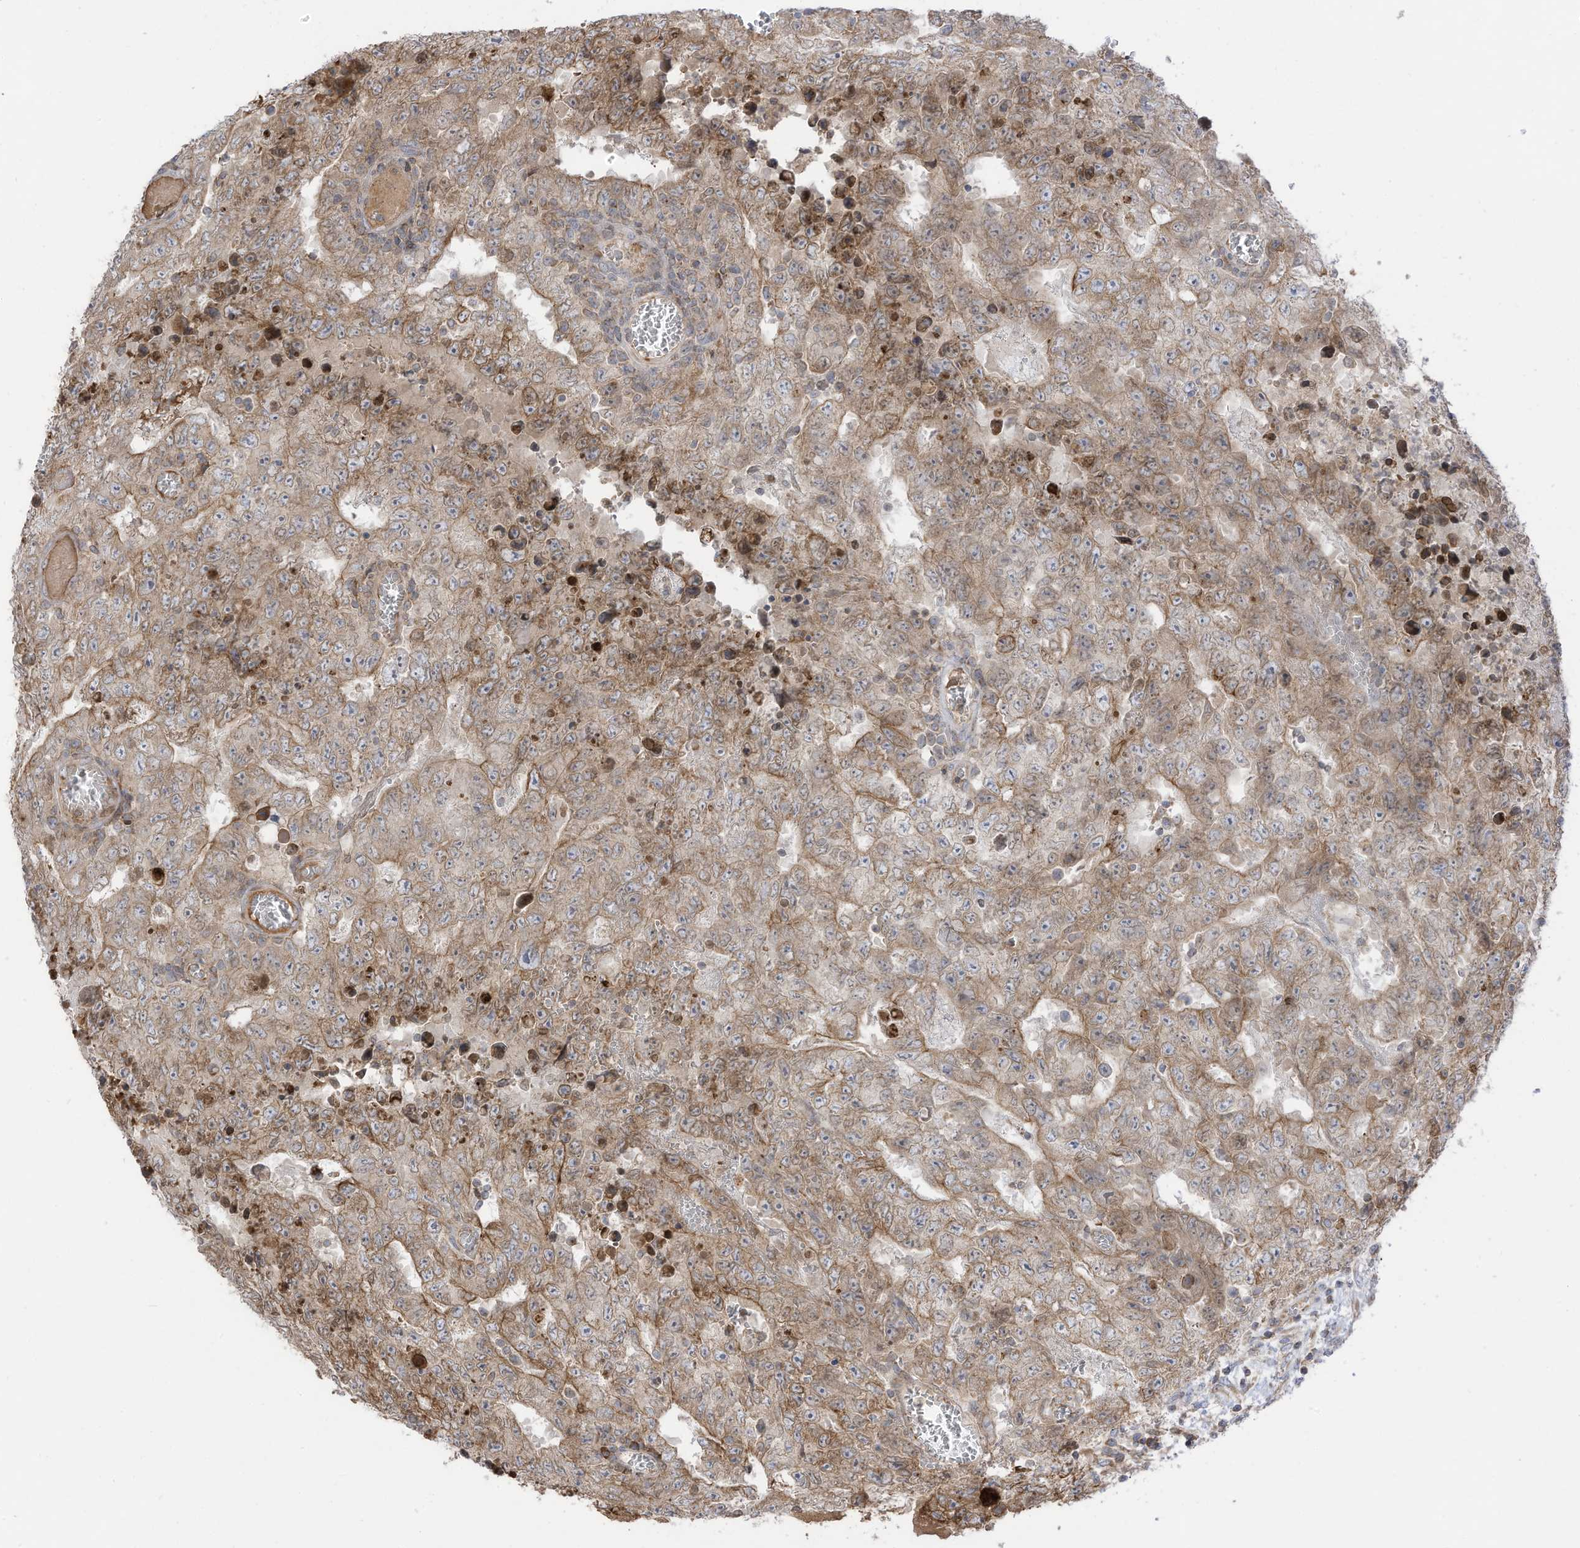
{"staining": {"intensity": "moderate", "quantity": ">75%", "location": "cytoplasmic/membranous"}, "tissue": "testis cancer", "cell_type": "Tumor cells", "image_type": "cancer", "snomed": [{"axis": "morphology", "description": "Carcinoma, Embryonal, NOS"}, {"axis": "topography", "description": "Testis"}], "caption": "A medium amount of moderate cytoplasmic/membranous expression is appreciated in about >75% of tumor cells in embryonal carcinoma (testis) tissue.", "gene": "CGAS", "patient": {"sex": "male", "age": 26}}